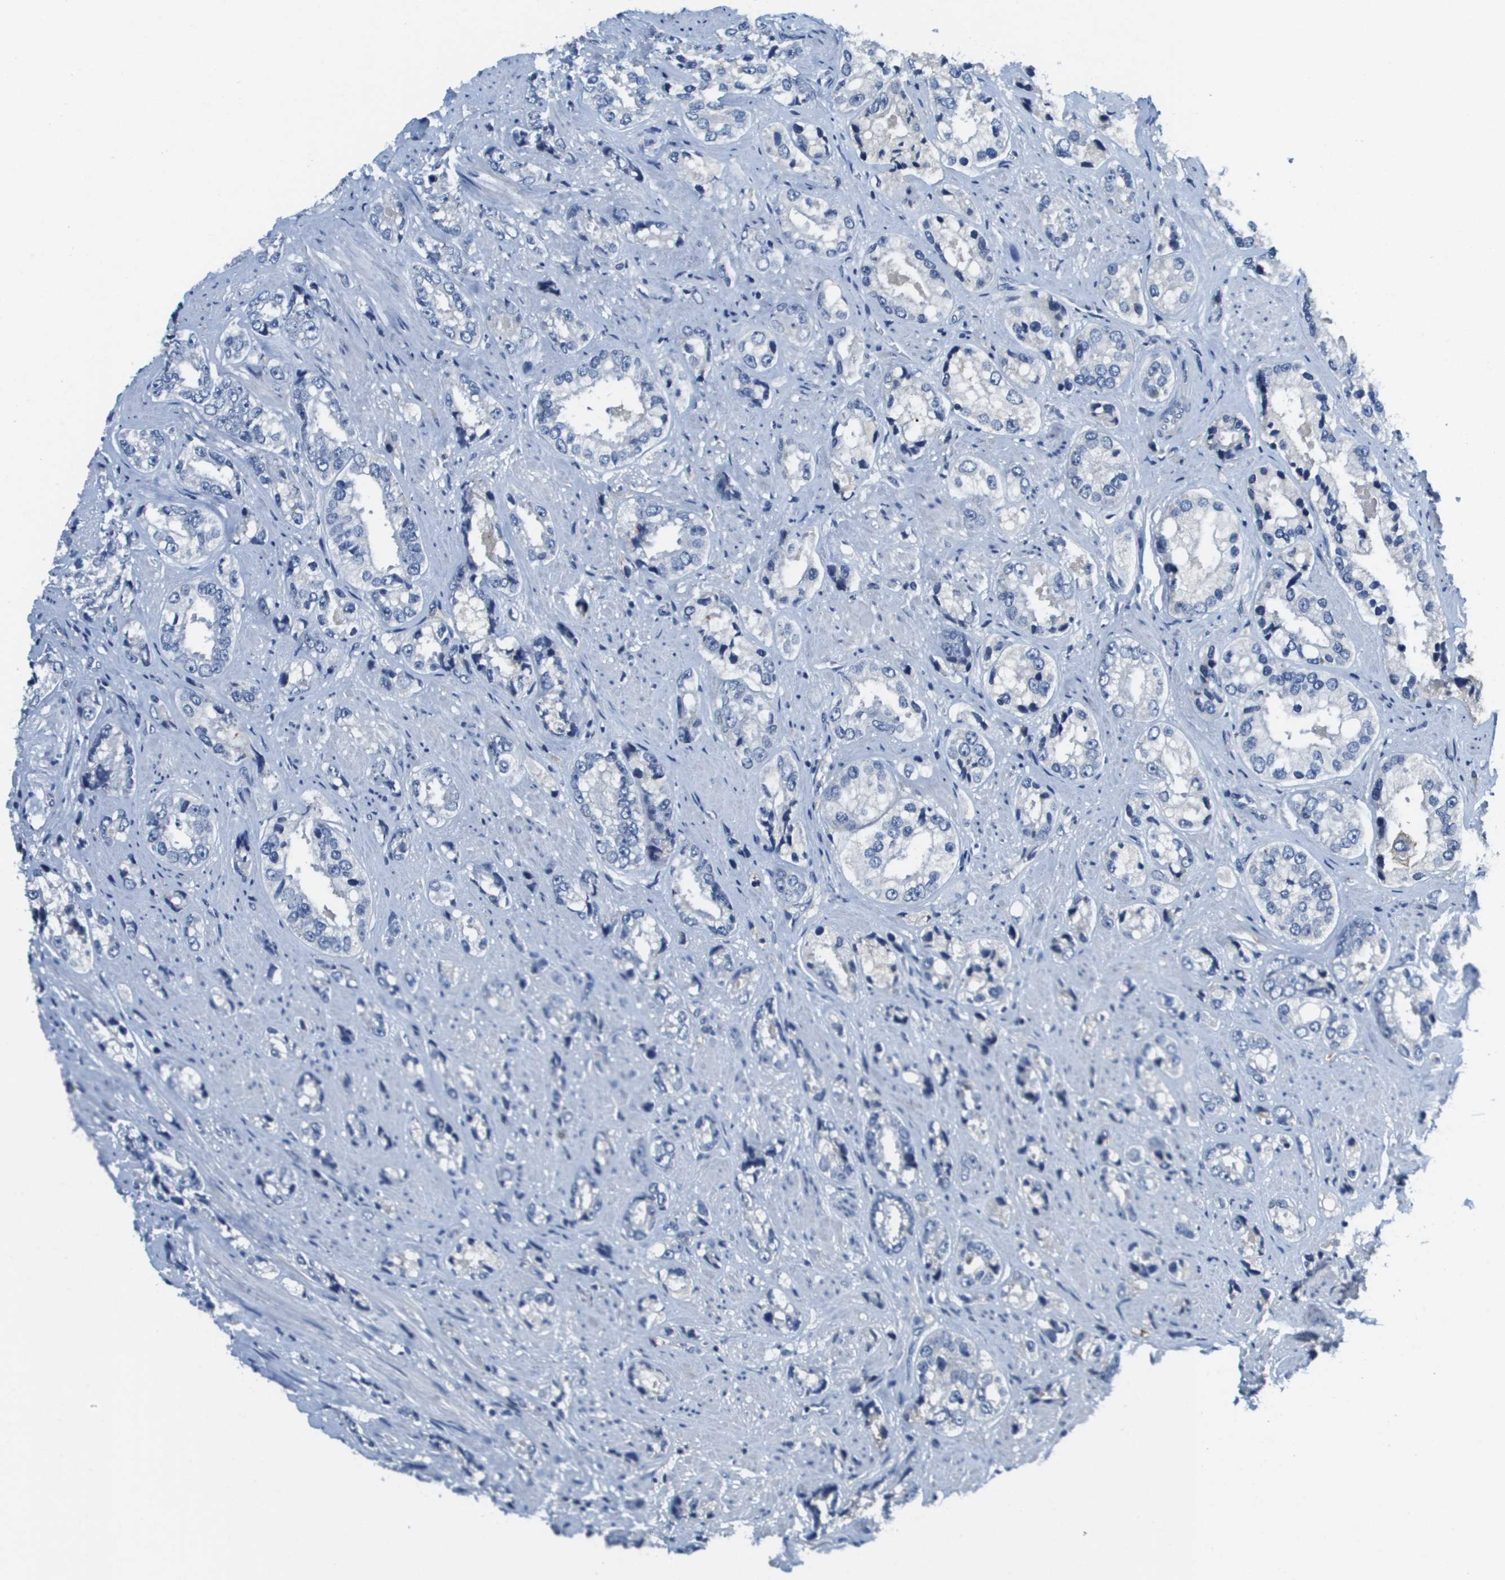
{"staining": {"intensity": "negative", "quantity": "none", "location": "none"}, "tissue": "prostate cancer", "cell_type": "Tumor cells", "image_type": "cancer", "snomed": [{"axis": "morphology", "description": "Adenocarcinoma, High grade"}, {"axis": "topography", "description": "Prostate"}], "caption": "Prostate cancer was stained to show a protein in brown. There is no significant expression in tumor cells.", "gene": "SLC16A3", "patient": {"sex": "male", "age": 61}}